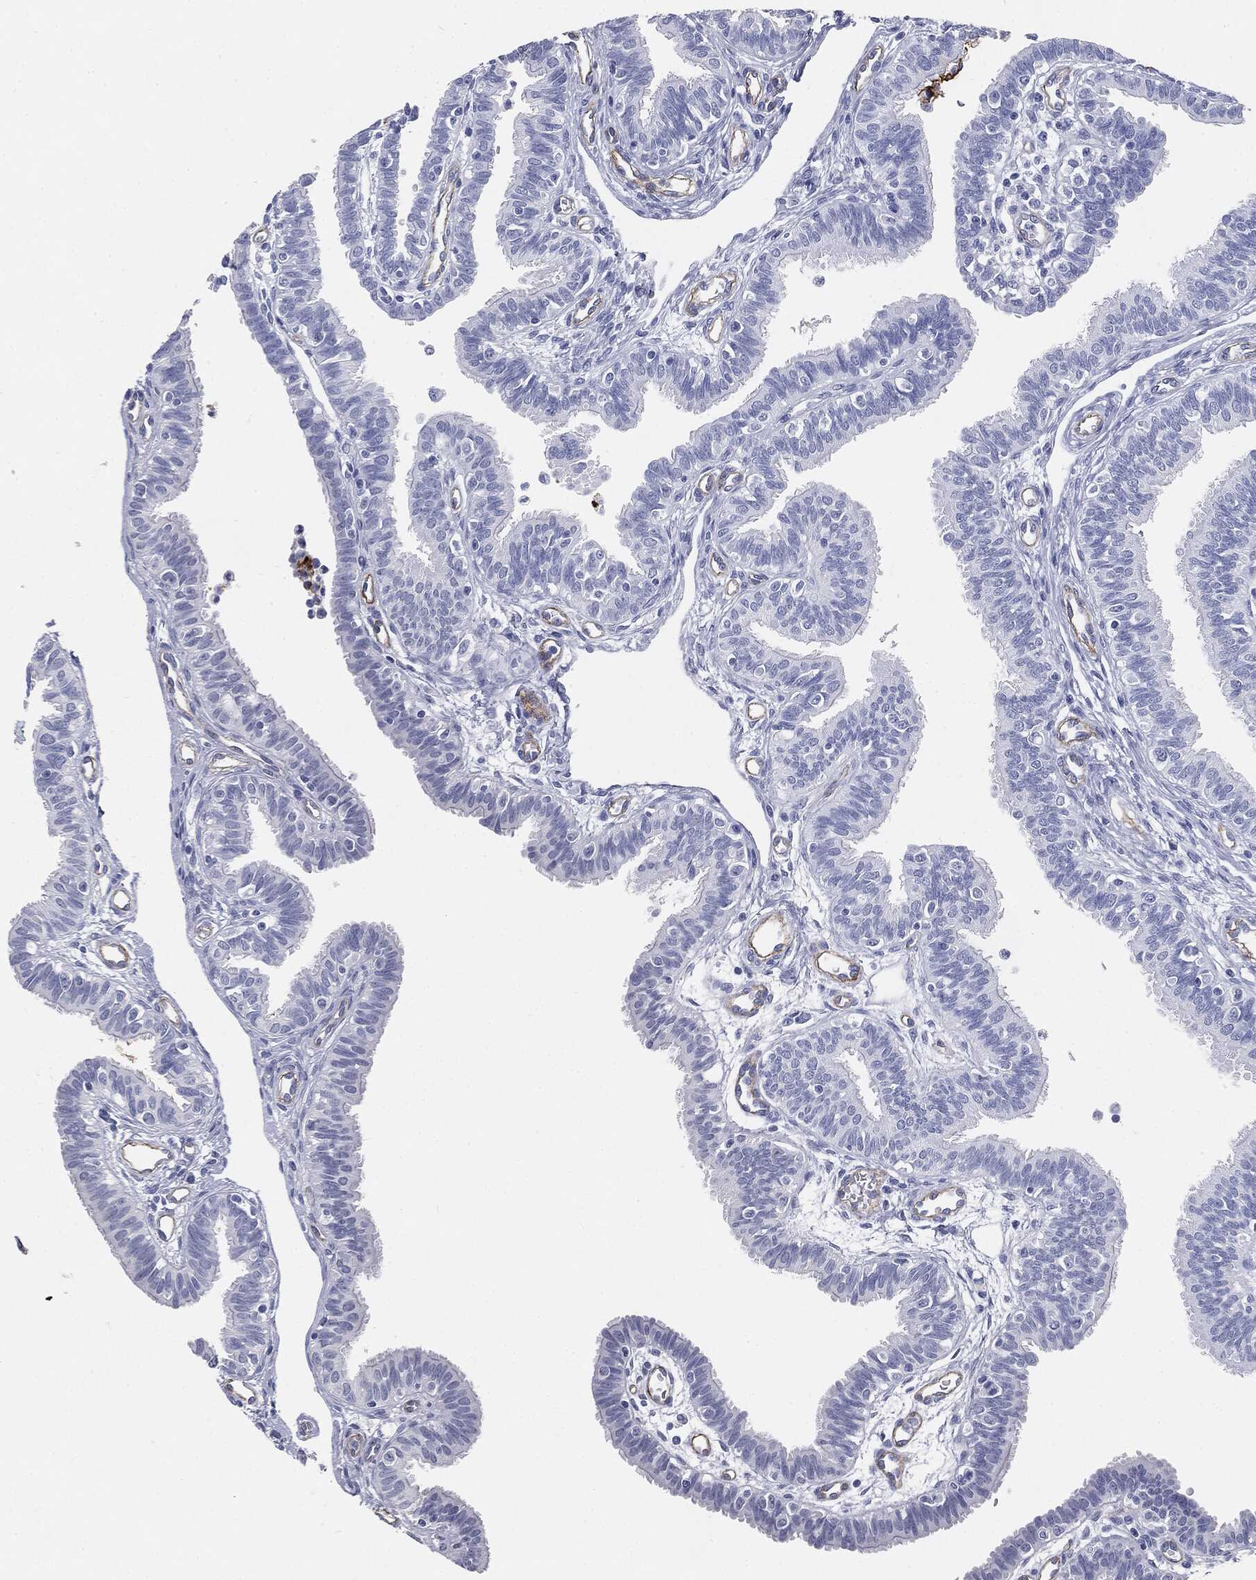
{"staining": {"intensity": "negative", "quantity": "none", "location": "none"}, "tissue": "fallopian tube", "cell_type": "Glandular cells", "image_type": "normal", "snomed": [{"axis": "morphology", "description": "Normal tissue, NOS"}, {"axis": "topography", "description": "Fallopian tube"}], "caption": "The immunohistochemistry (IHC) histopathology image has no significant expression in glandular cells of fallopian tube.", "gene": "MUC5AC", "patient": {"sex": "female", "age": 36}}